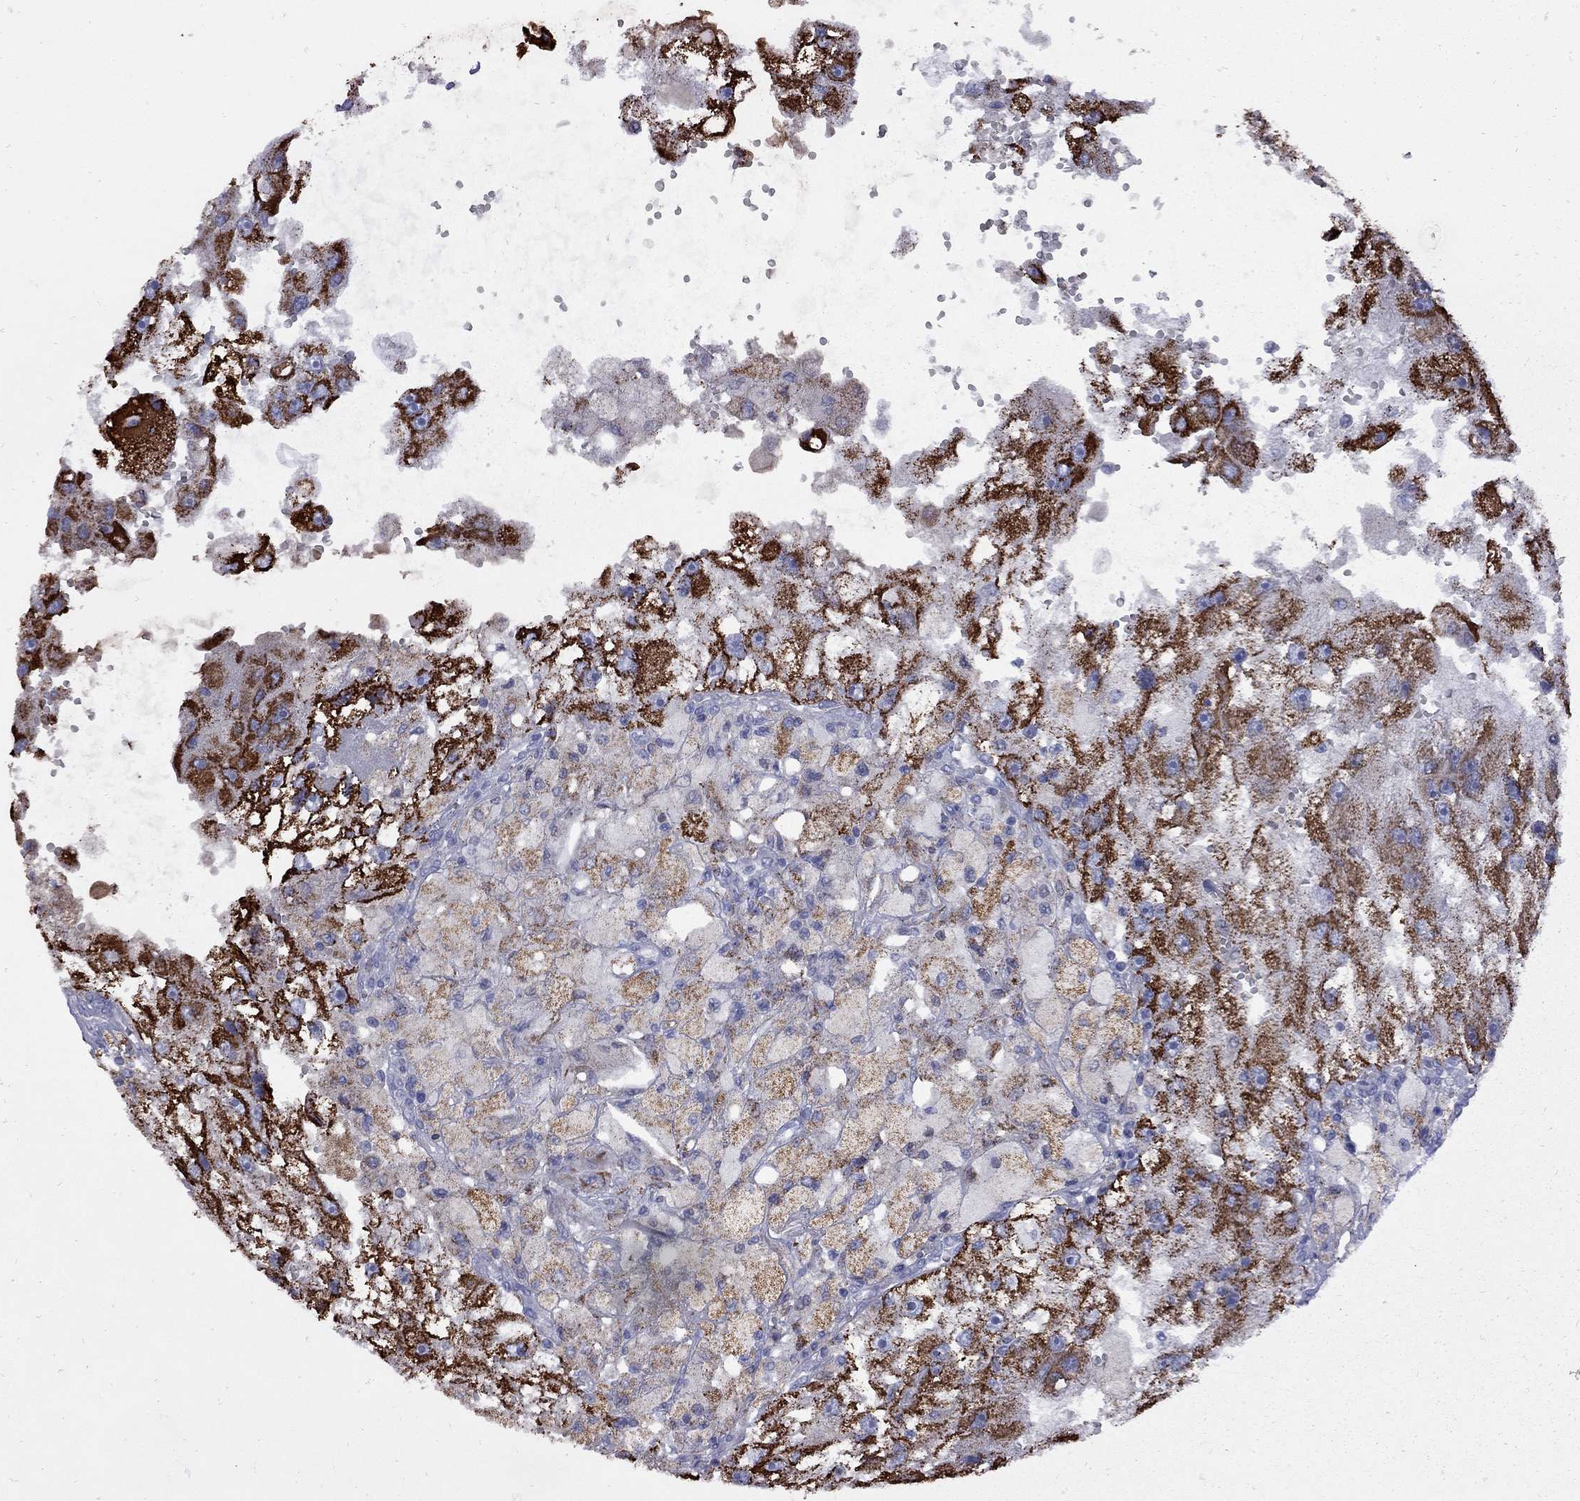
{"staining": {"intensity": "strong", "quantity": "25%-75%", "location": "cytoplasmic/membranous"}, "tissue": "renal cancer", "cell_type": "Tumor cells", "image_type": "cancer", "snomed": [{"axis": "morphology", "description": "Adenocarcinoma, NOS"}, {"axis": "topography", "description": "Kidney"}], "caption": "The histopathology image demonstrates a brown stain indicating the presence of a protein in the cytoplasmic/membranous of tumor cells in adenocarcinoma (renal). The protein is shown in brown color, while the nuclei are stained blue.", "gene": "SESTD1", "patient": {"sex": "male", "age": 63}}